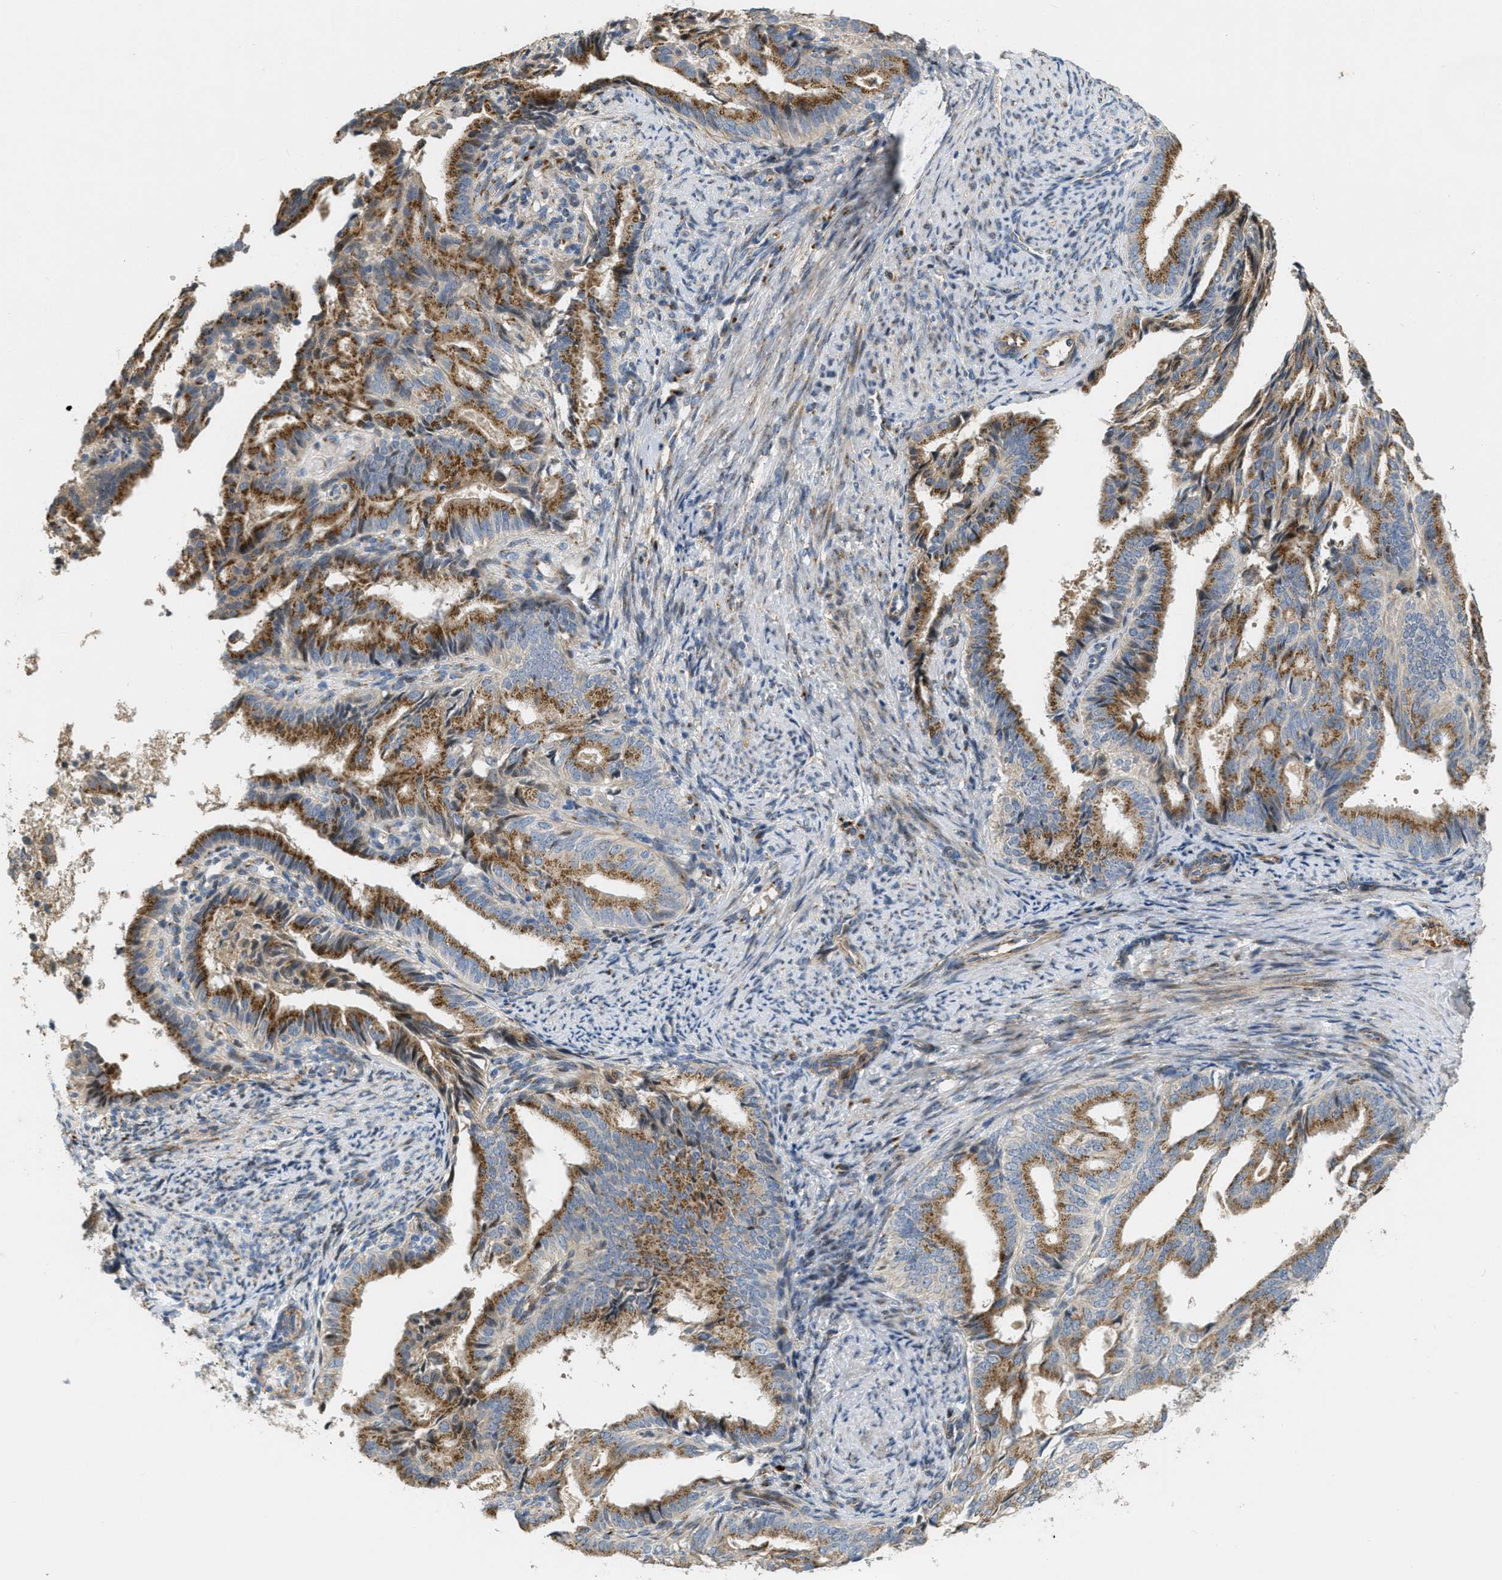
{"staining": {"intensity": "strong", "quantity": ">75%", "location": "cytoplasmic/membranous"}, "tissue": "endometrial cancer", "cell_type": "Tumor cells", "image_type": "cancer", "snomed": [{"axis": "morphology", "description": "Adenocarcinoma, NOS"}, {"axis": "topography", "description": "Endometrium"}], "caption": "This is an image of immunohistochemistry staining of endometrial cancer, which shows strong expression in the cytoplasmic/membranous of tumor cells.", "gene": "ZFPL1", "patient": {"sex": "female", "age": 58}}